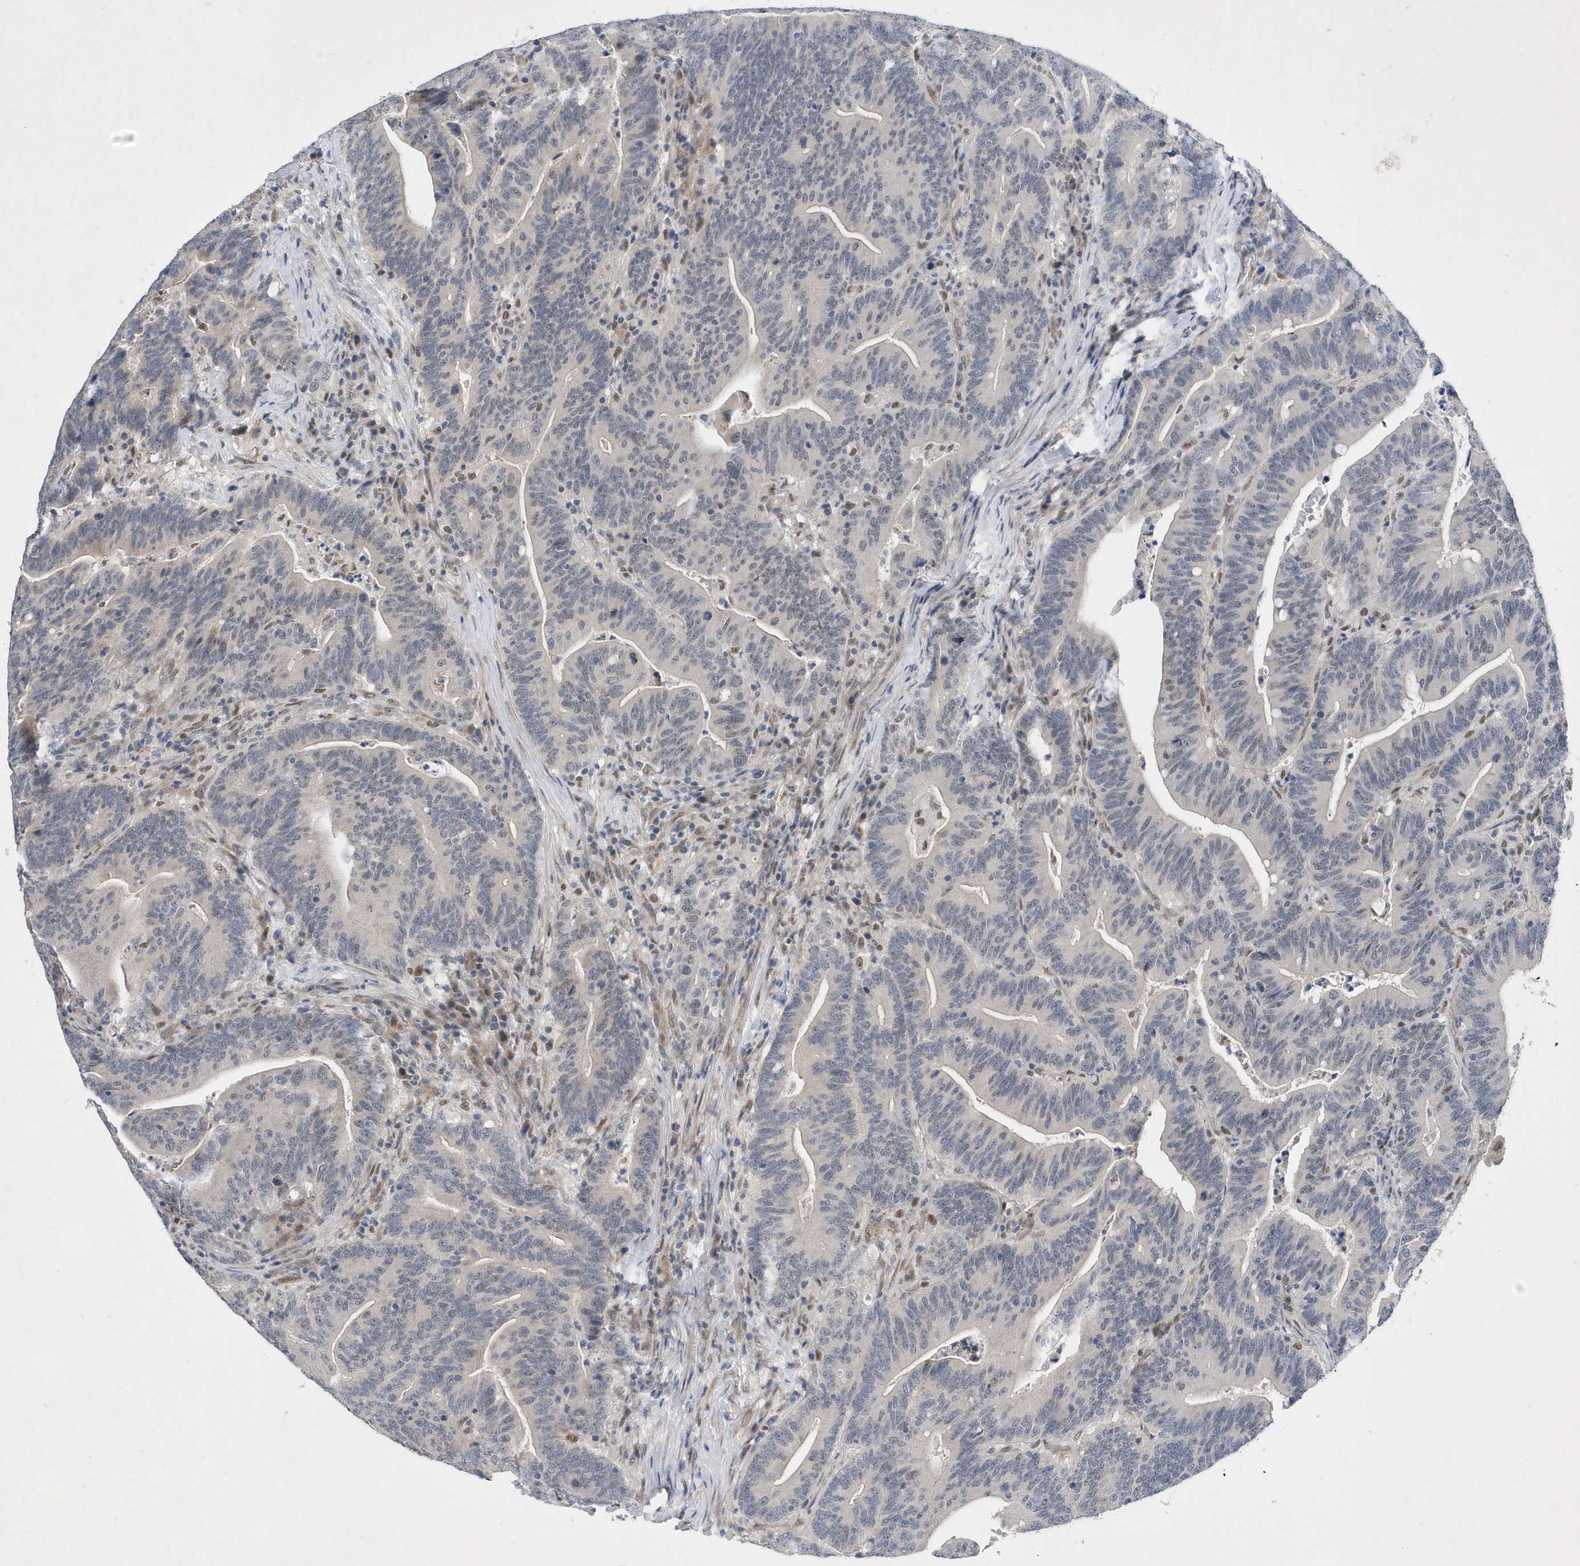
{"staining": {"intensity": "weak", "quantity": "25%-75%", "location": "nuclear"}, "tissue": "colorectal cancer", "cell_type": "Tumor cells", "image_type": "cancer", "snomed": [{"axis": "morphology", "description": "Adenocarcinoma, NOS"}, {"axis": "topography", "description": "Colon"}], "caption": "Human colorectal cancer (adenocarcinoma) stained with a protein marker demonstrates weak staining in tumor cells.", "gene": "FAM217A", "patient": {"sex": "female", "age": 67}}